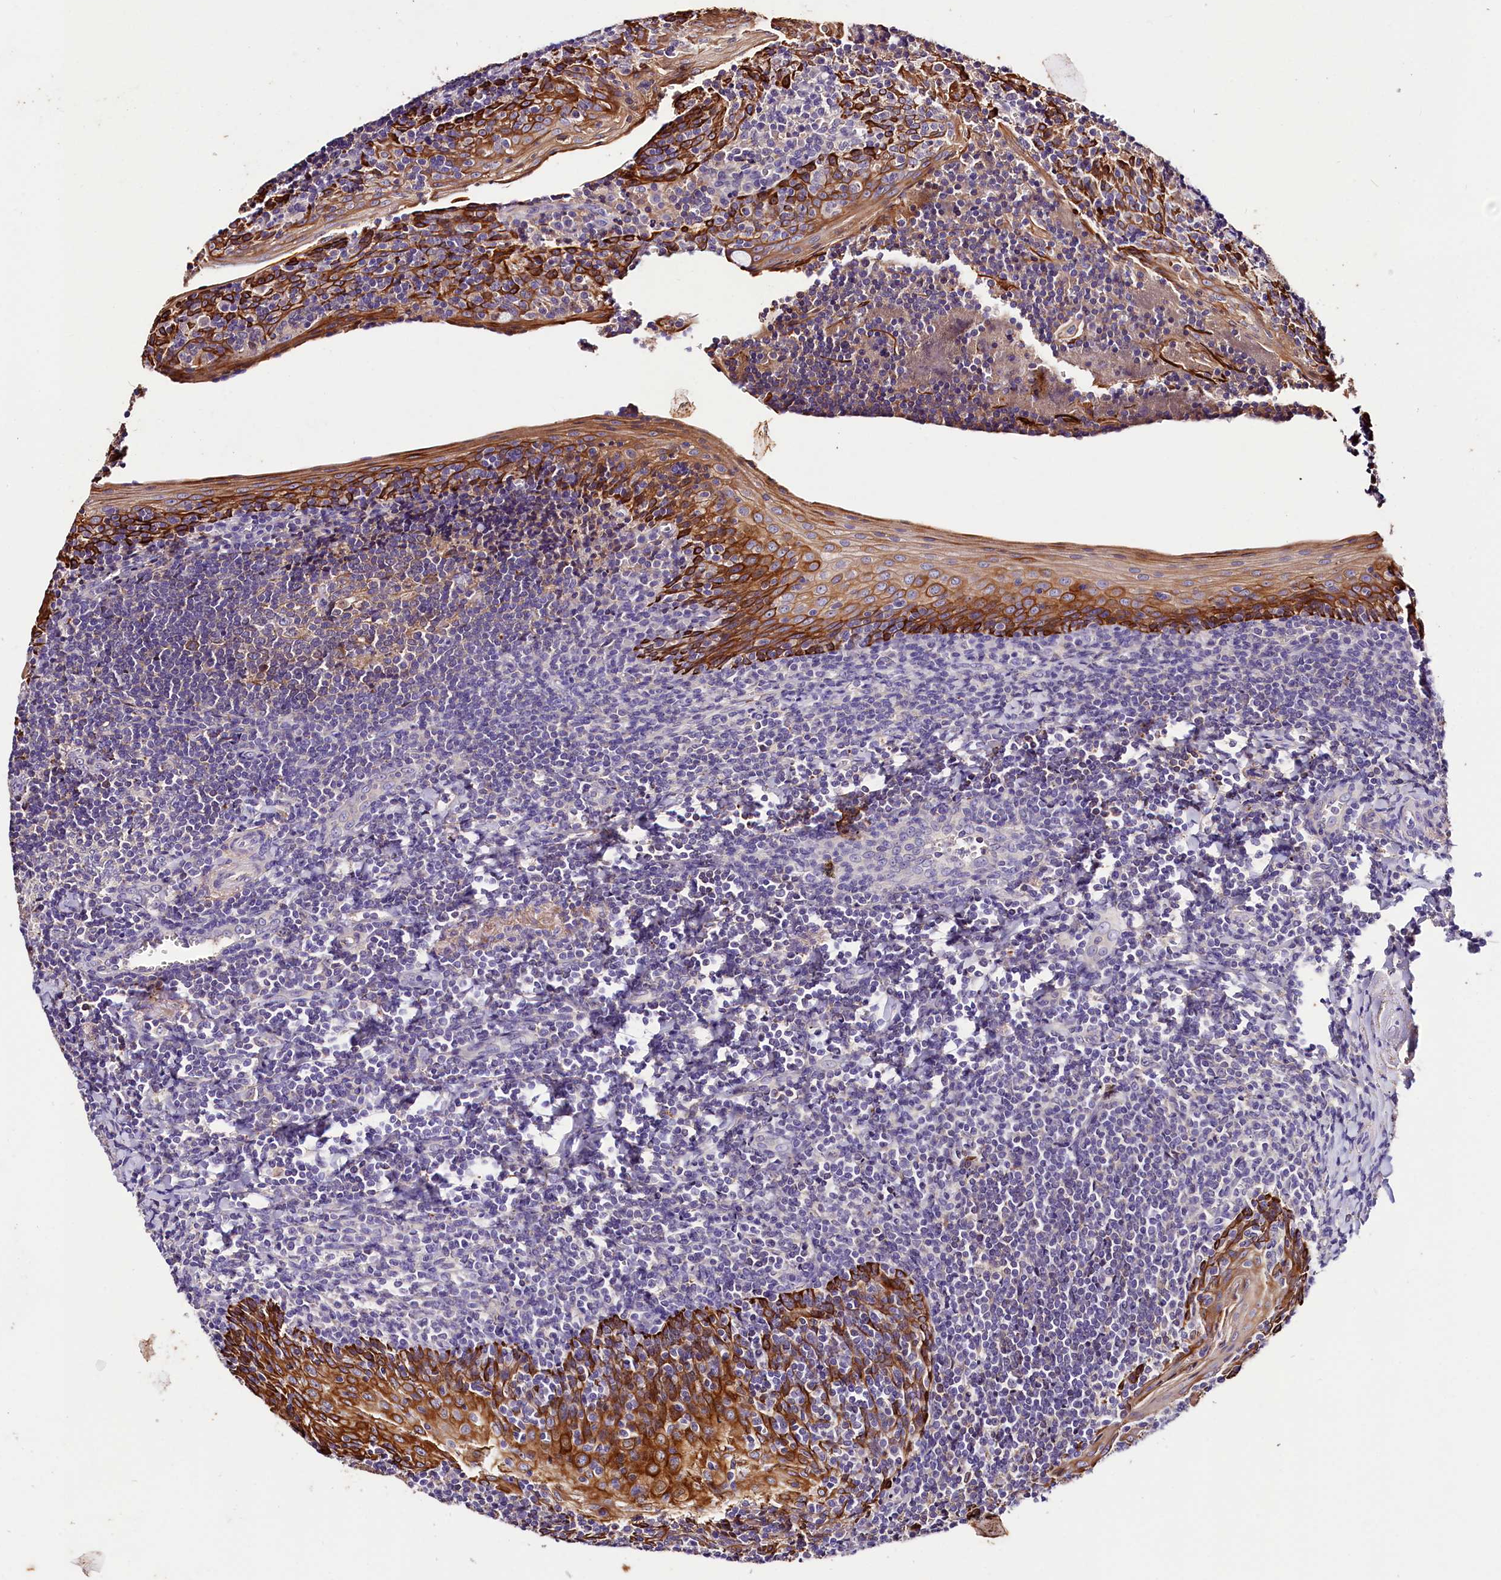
{"staining": {"intensity": "negative", "quantity": "none", "location": "none"}, "tissue": "tonsil", "cell_type": "Germinal center cells", "image_type": "normal", "snomed": [{"axis": "morphology", "description": "Normal tissue, NOS"}, {"axis": "topography", "description": "Tonsil"}], "caption": "A histopathology image of tonsil stained for a protein exhibits no brown staining in germinal center cells. Brightfield microscopy of immunohistochemistry stained with DAB (brown) and hematoxylin (blue), captured at high magnification.", "gene": "ARMC6", "patient": {"sex": "male", "age": 27}}